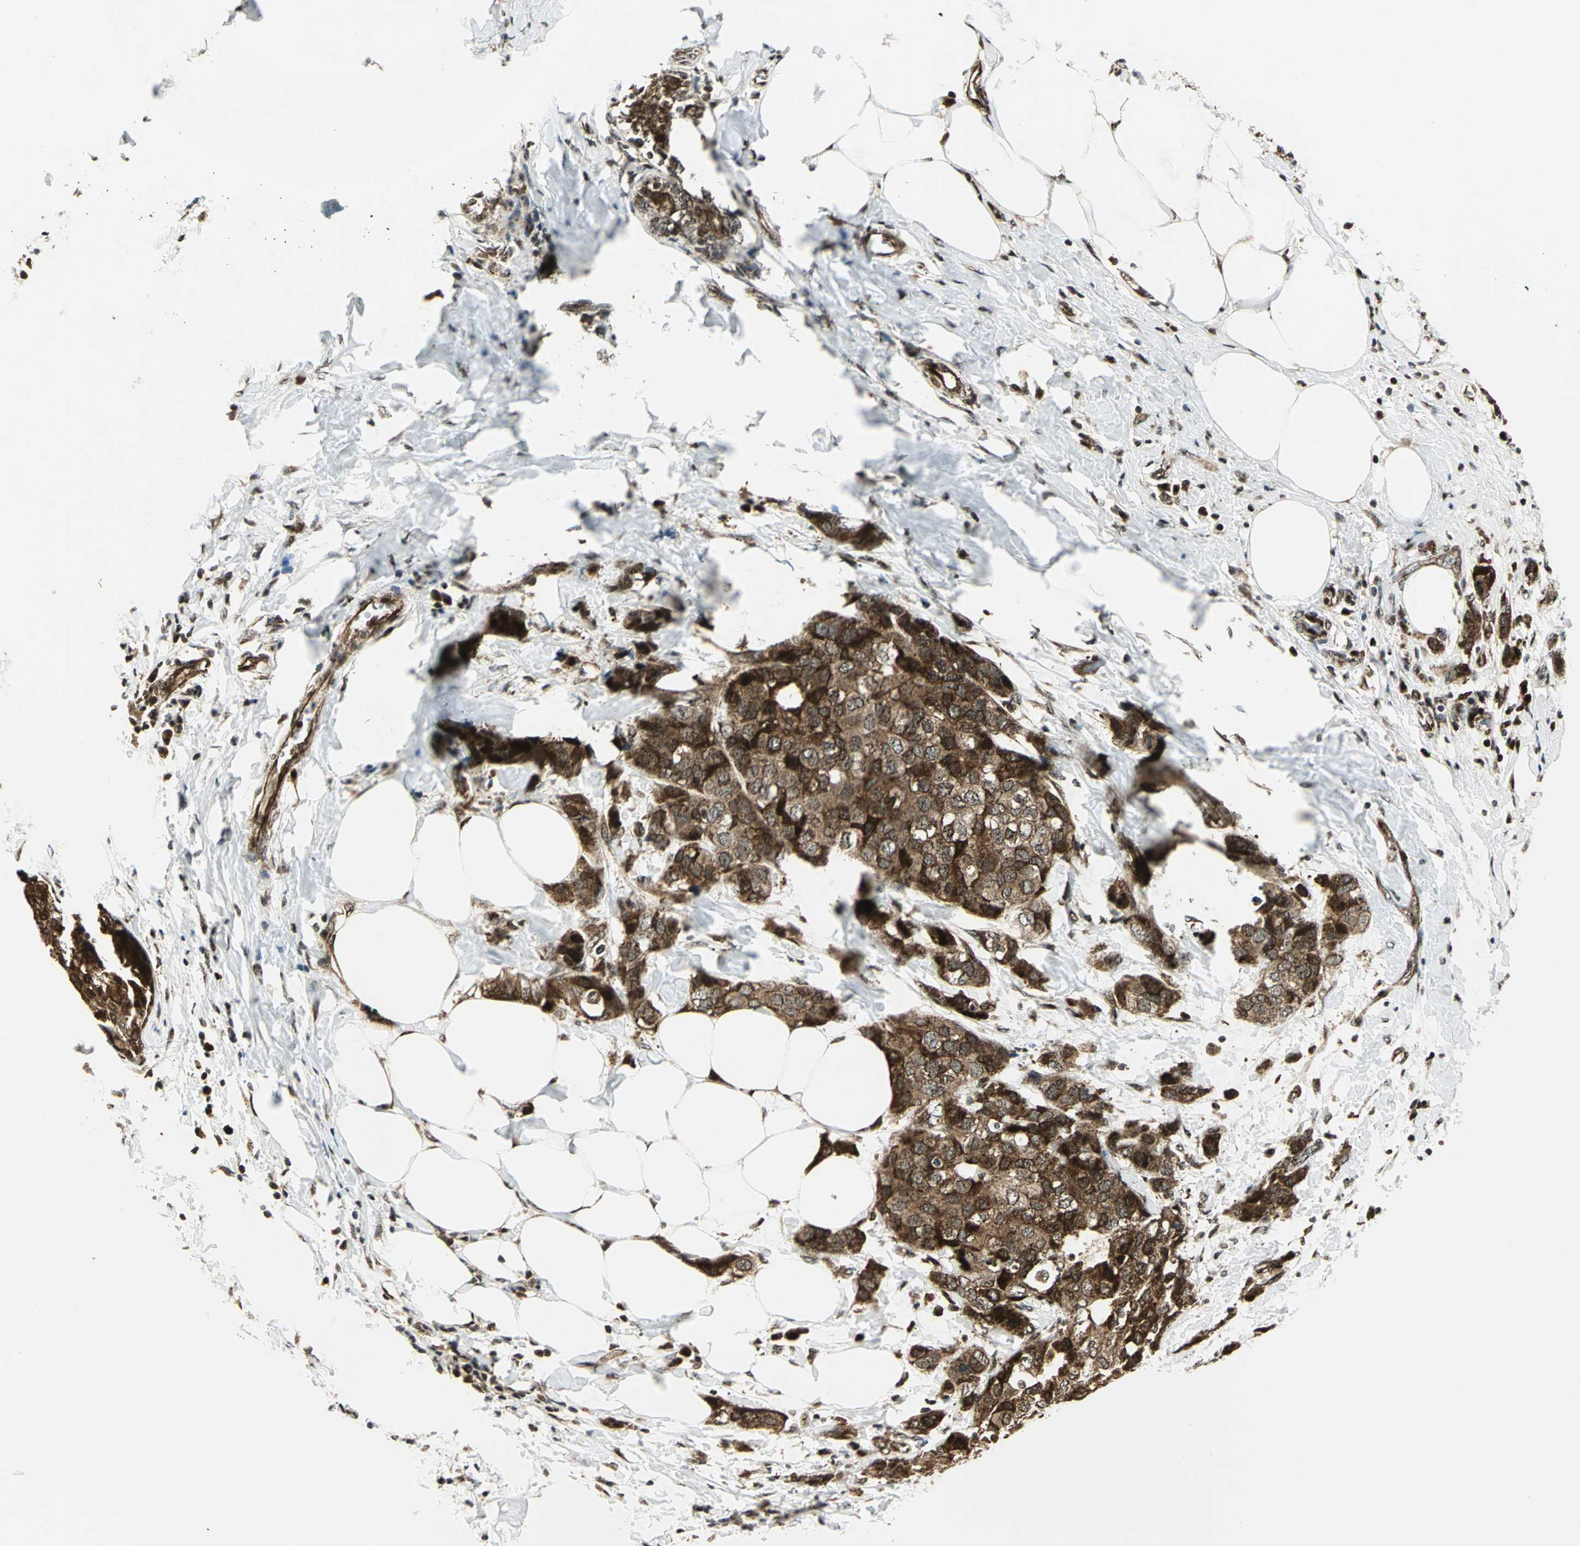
{"staining": {"intensity": "strong", "quantity": ">75%", "location": "cytoplasmic/membranous,nuclear"}, "tissue": "breast cancer", "cell_type": "Tumor cells", "image_type": "cancer", "snomed": [{"axis": "morphology", "description": "Normal tissue, NOS"}, {"axis": "morphology", "description": "Duct carcinoma"}, {"axis": "topography", "description": "Breast"}], "caption": "Protein staining of intraductal carcinoma (breast) tissue exhibits strong cytoplasmic/membranous and nuclear staining in approximately >75% of tumor cells. Using DAB (3,3'-diaminobenzidine) (brown) and hematoxylin (blue) stains, captured at high magnification using brightfield microscopy.", "gene": "COPS5", "patient": {"sex": "female", "age": 50}}